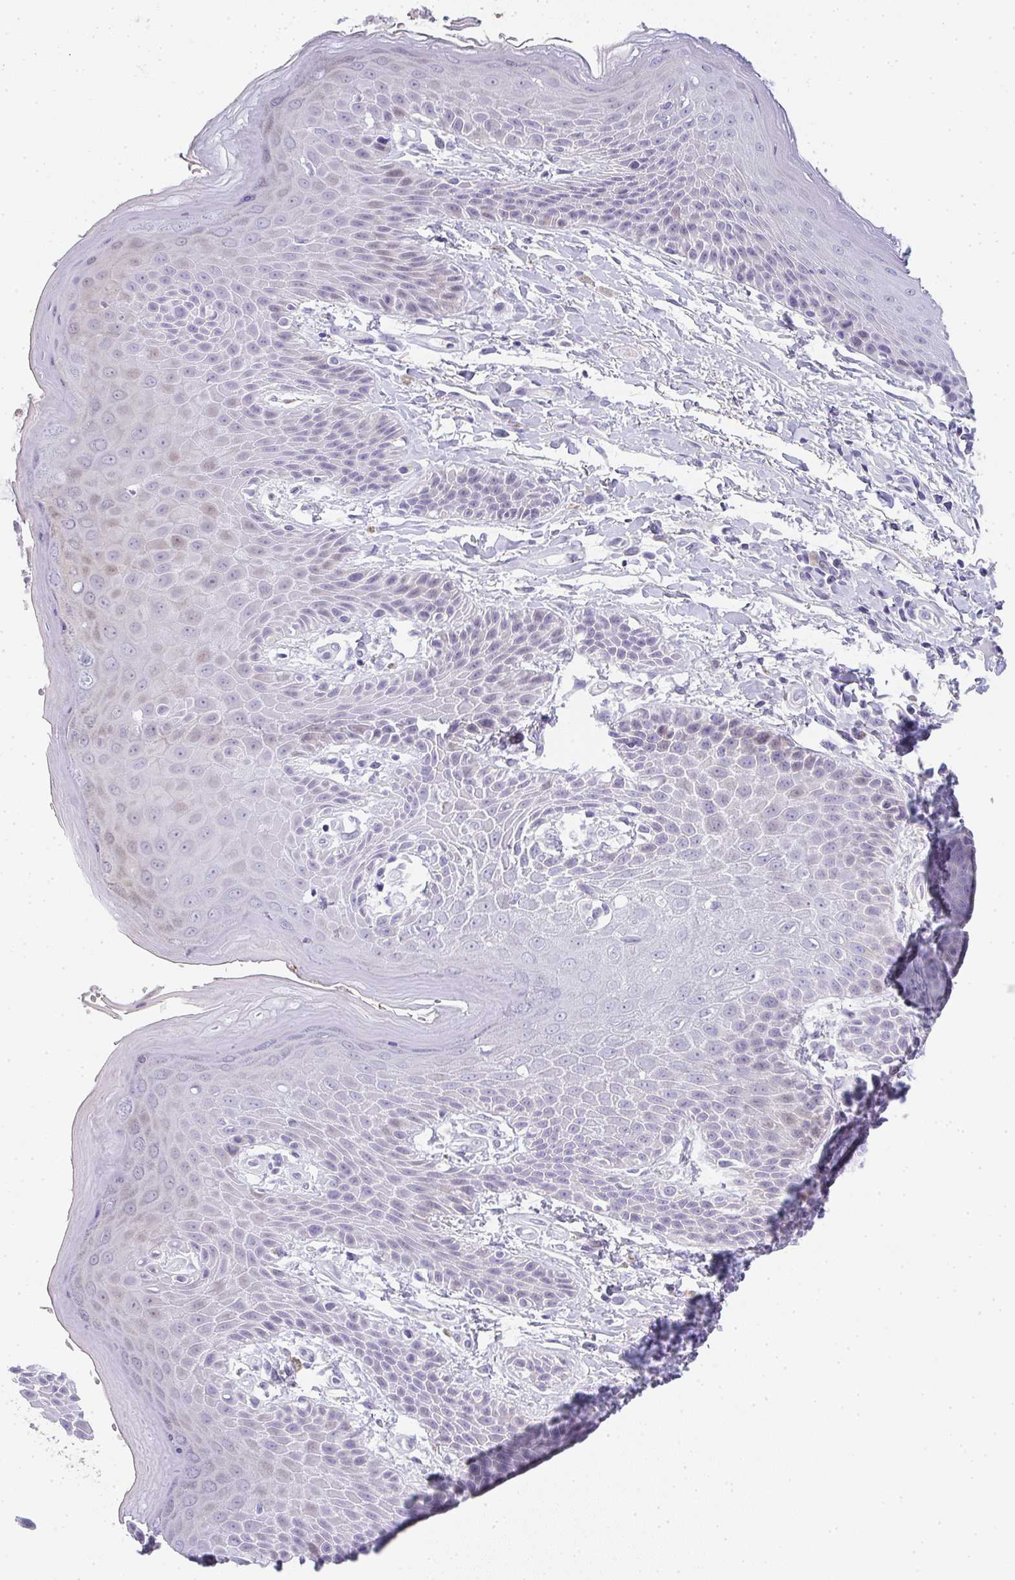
{"staining": {"intensity": "weak", "quantity": "<25%", "location": "nuclear"}, "tissue": "skin", "cell_type": "Epidermal cells", "image_type": "normal", "snomed": [{"axis": "morphology", "description": "Normal tissue, NOS"}, {"axis": "topography", "description": "Peripheral nerve tissue"}], "caption": "An IHC micrograph of unremarkable skin is shown. There is no staining in epidermal cells of skin. (Stains: DAB (3,3'-diaminobenzidine) immunohistochemistry (IHC) with hematoxylin counter stain, Microscopy: brightfield microscopy at high magnification).", "gene": "NEU2", "patient": {"sex": "male", "age": 51}}